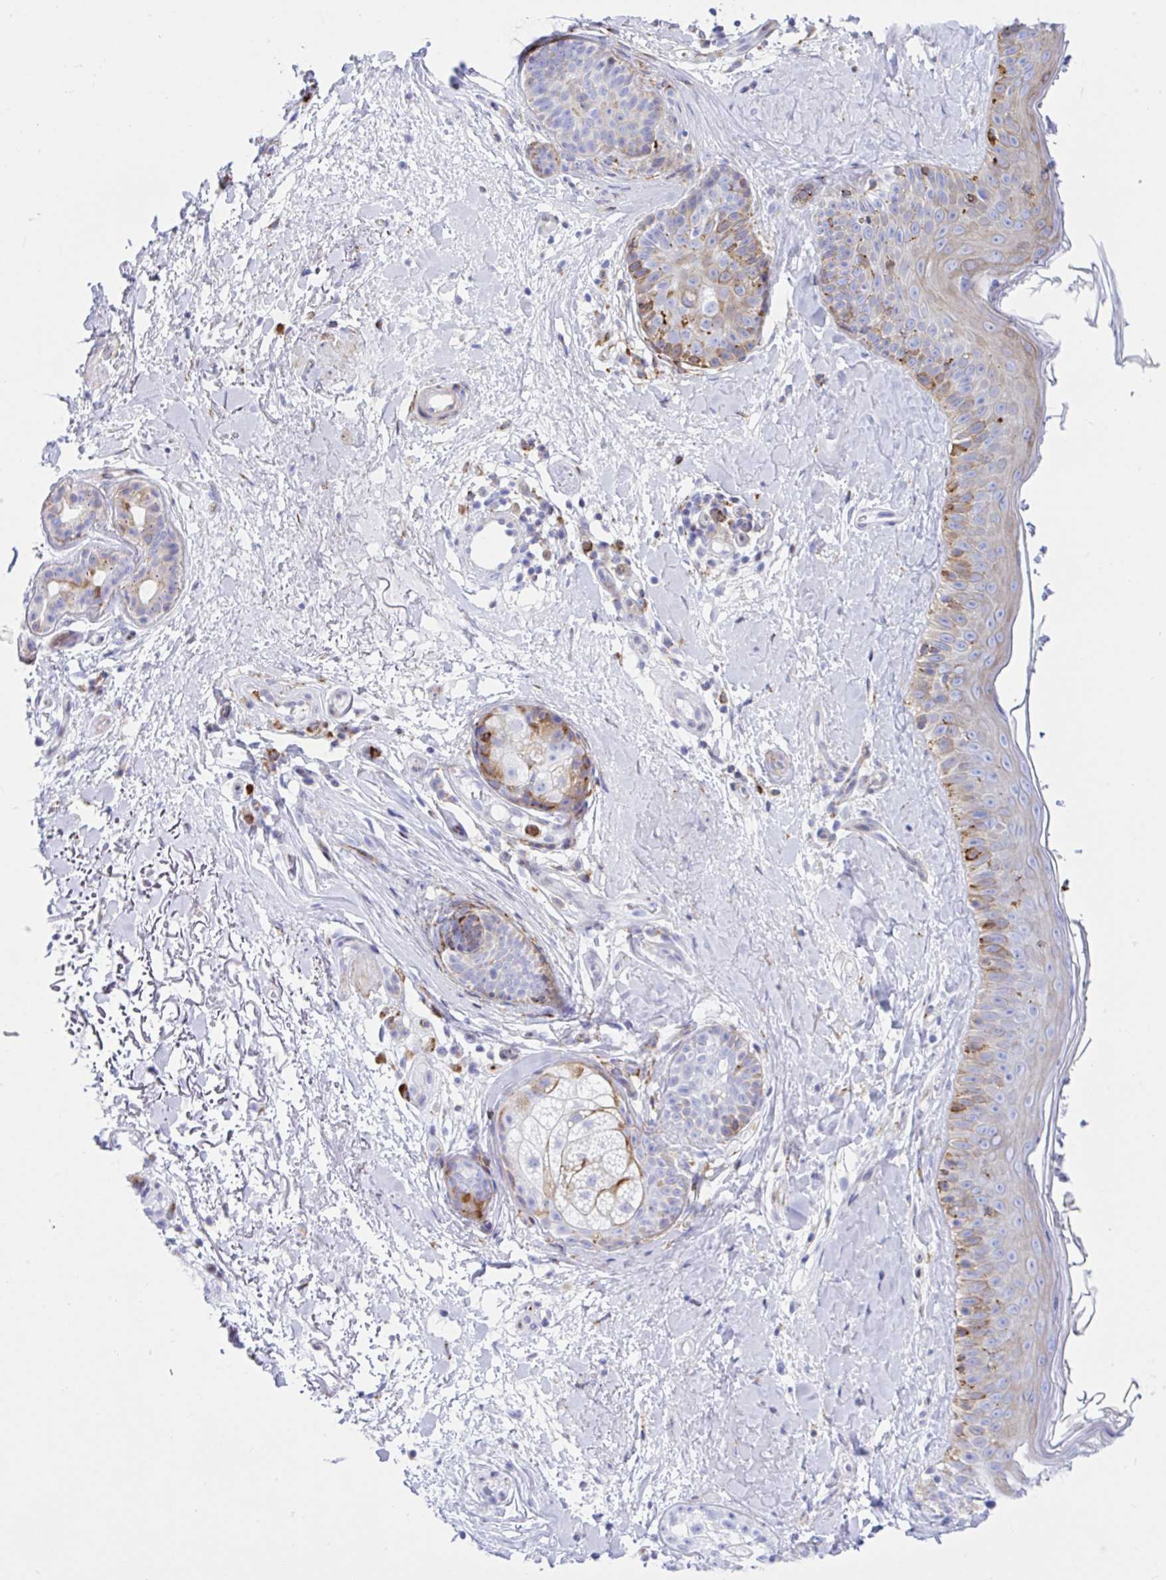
{"staining": {"intensity": "moderate", "quantity": ">75%", "location": "cytoplasmic/membranous"}, "tissue": "skin", "cell_type": "Fibroblasts", "image_type": "normal", "snomed": [{"axis": "morphology", "description": "Normal tissue, NOS"}, {"axis": "topography", "description": "Skin"}], "caption": "Protein staining by immunohistochemistry exhibits moderate cytoplasmic/membranous expression in about >75% of fibroblasts in benign skin.", "gene": "CLGN", "patient": {"sex": "male", "age": 73}}